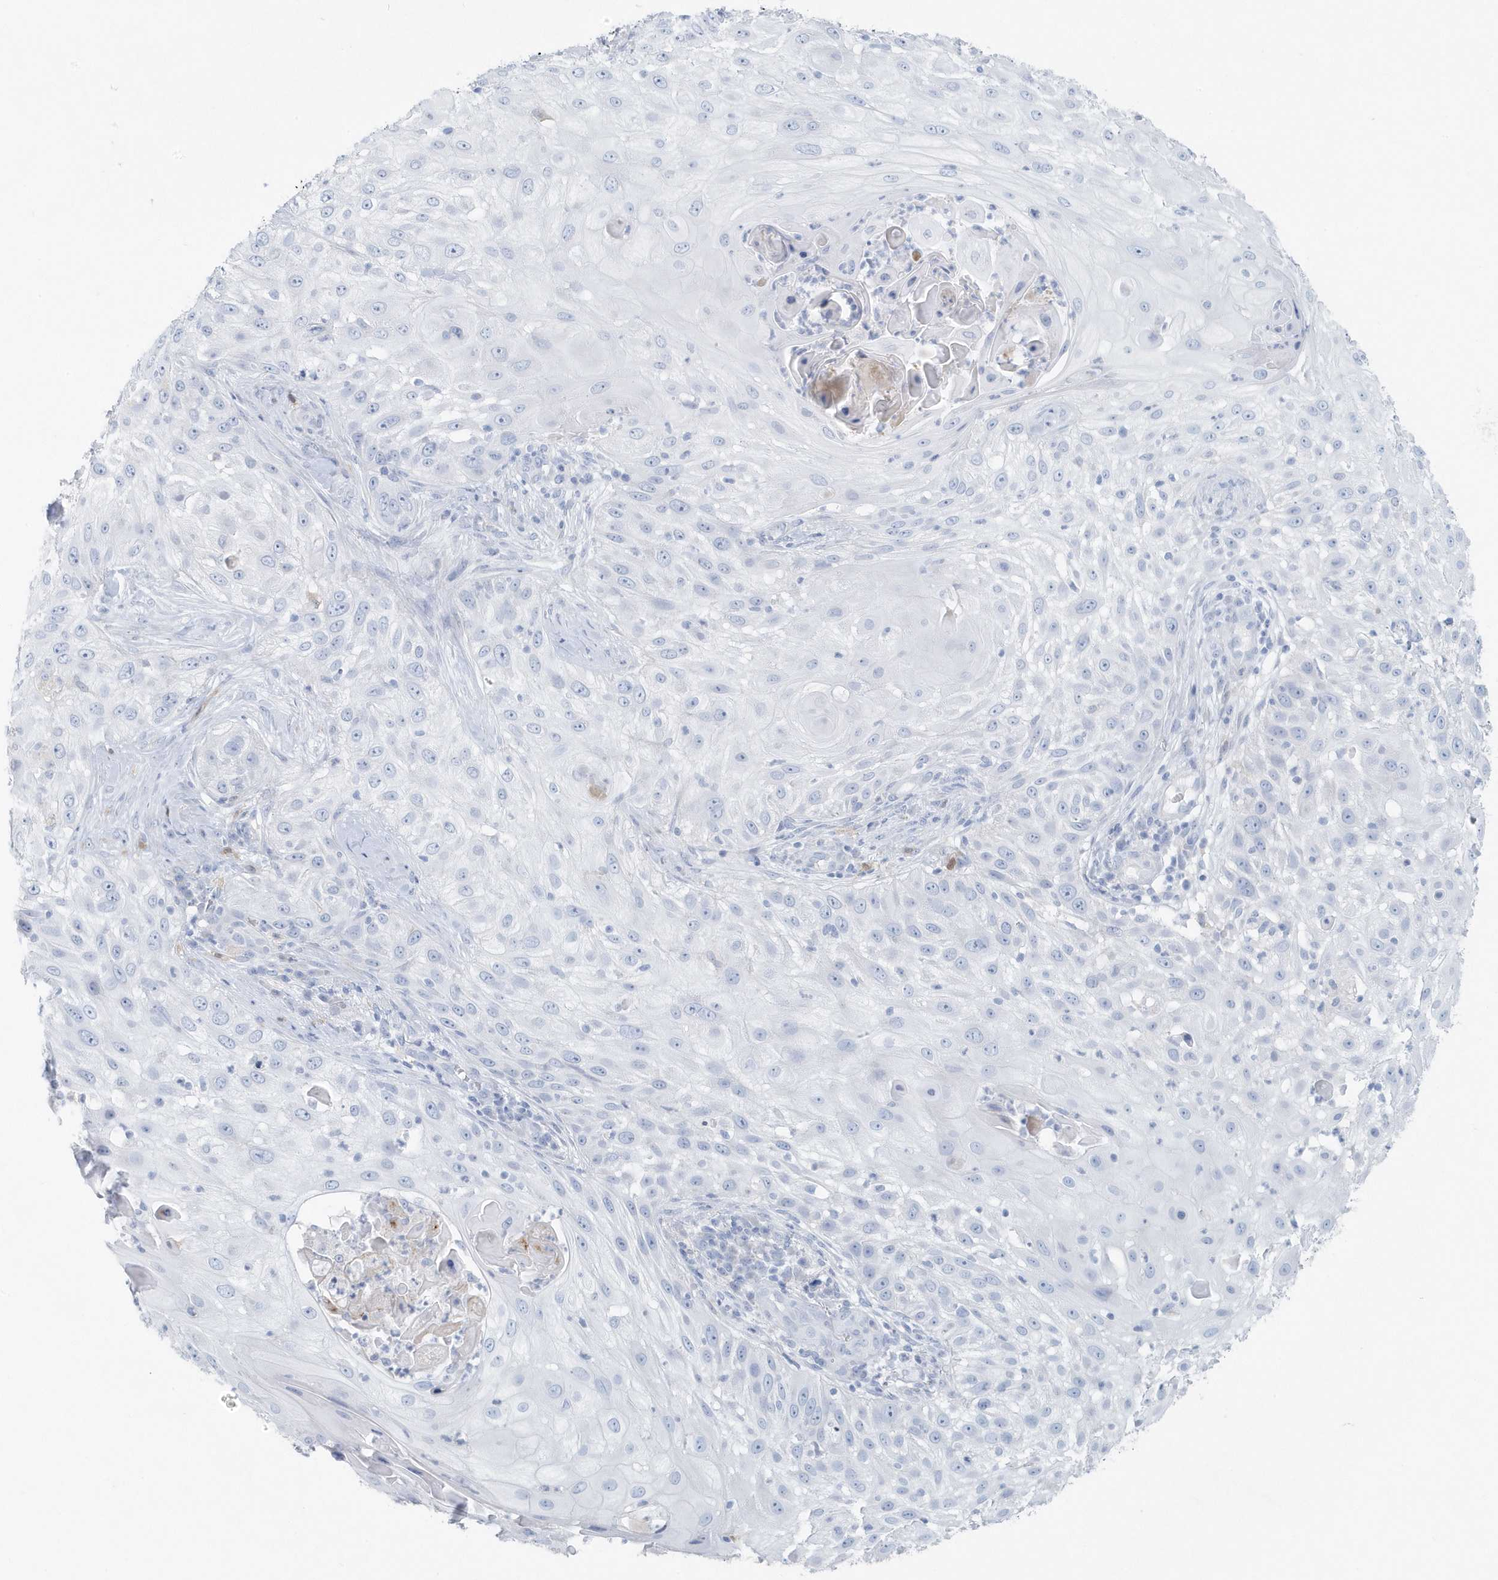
{"staining": {"intensity": "negative", "quantity": "none", "location": "none"}, "tissue": "skin cancer", "cell_type": "Tumor cells", "image_type": "cancer", "snomed": [{"axis": "morphology", "description": "Squamous cell carcinoma, NOS"}, {"axis": "topography", "description": "Skin"}], "caption": "Skin cancer was stained to show a protein in brown. There is no significant positivity in tumor cells. The staining is performed using DAB brown chromogen with nuclei counter-stained in using hematoxylin.", "gene": "FAM98A", "patient": {"sex": "female", "age": 44}}